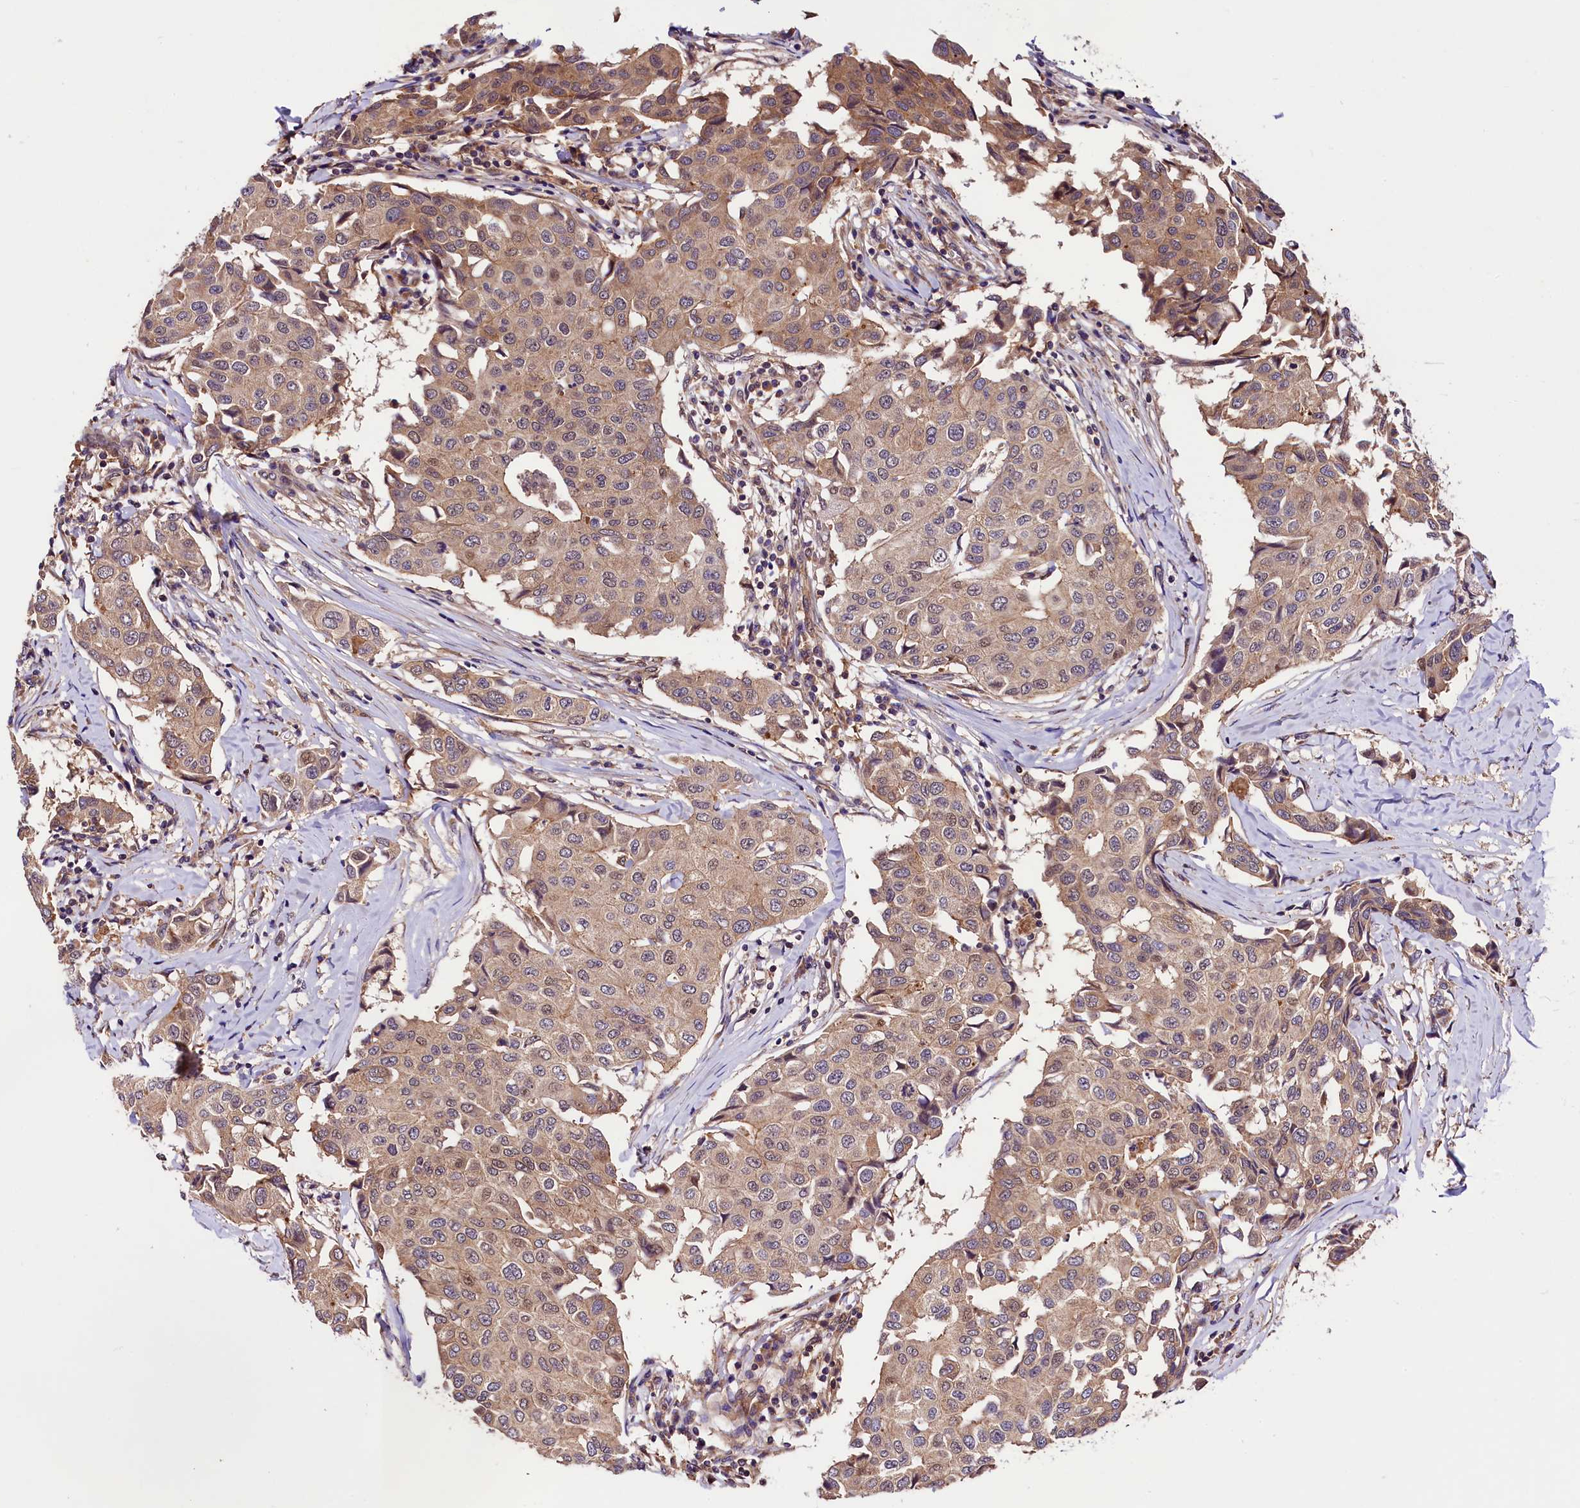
{"staining": {"intensity": "weak", "quantity": ">75%", "location": "cytoplasmic/membranous"}, "tissue": "breast cancer", "cell_type": "Tumor cells", "image_type": "cancer", "snomed": [{"axis": "morphology", "description": "Duct carcinoma"}, {"axis": "topography", "description": "Breast"}], "caption": "Immunohistochemical staining of invasive ductal carcinoma (breast) demonstrates low levels of weak cytoplasmic/membranous expression in about >75% of tumor cells.", "gene": "VPS35", "patient": {"sex": "female", "age": 80}}